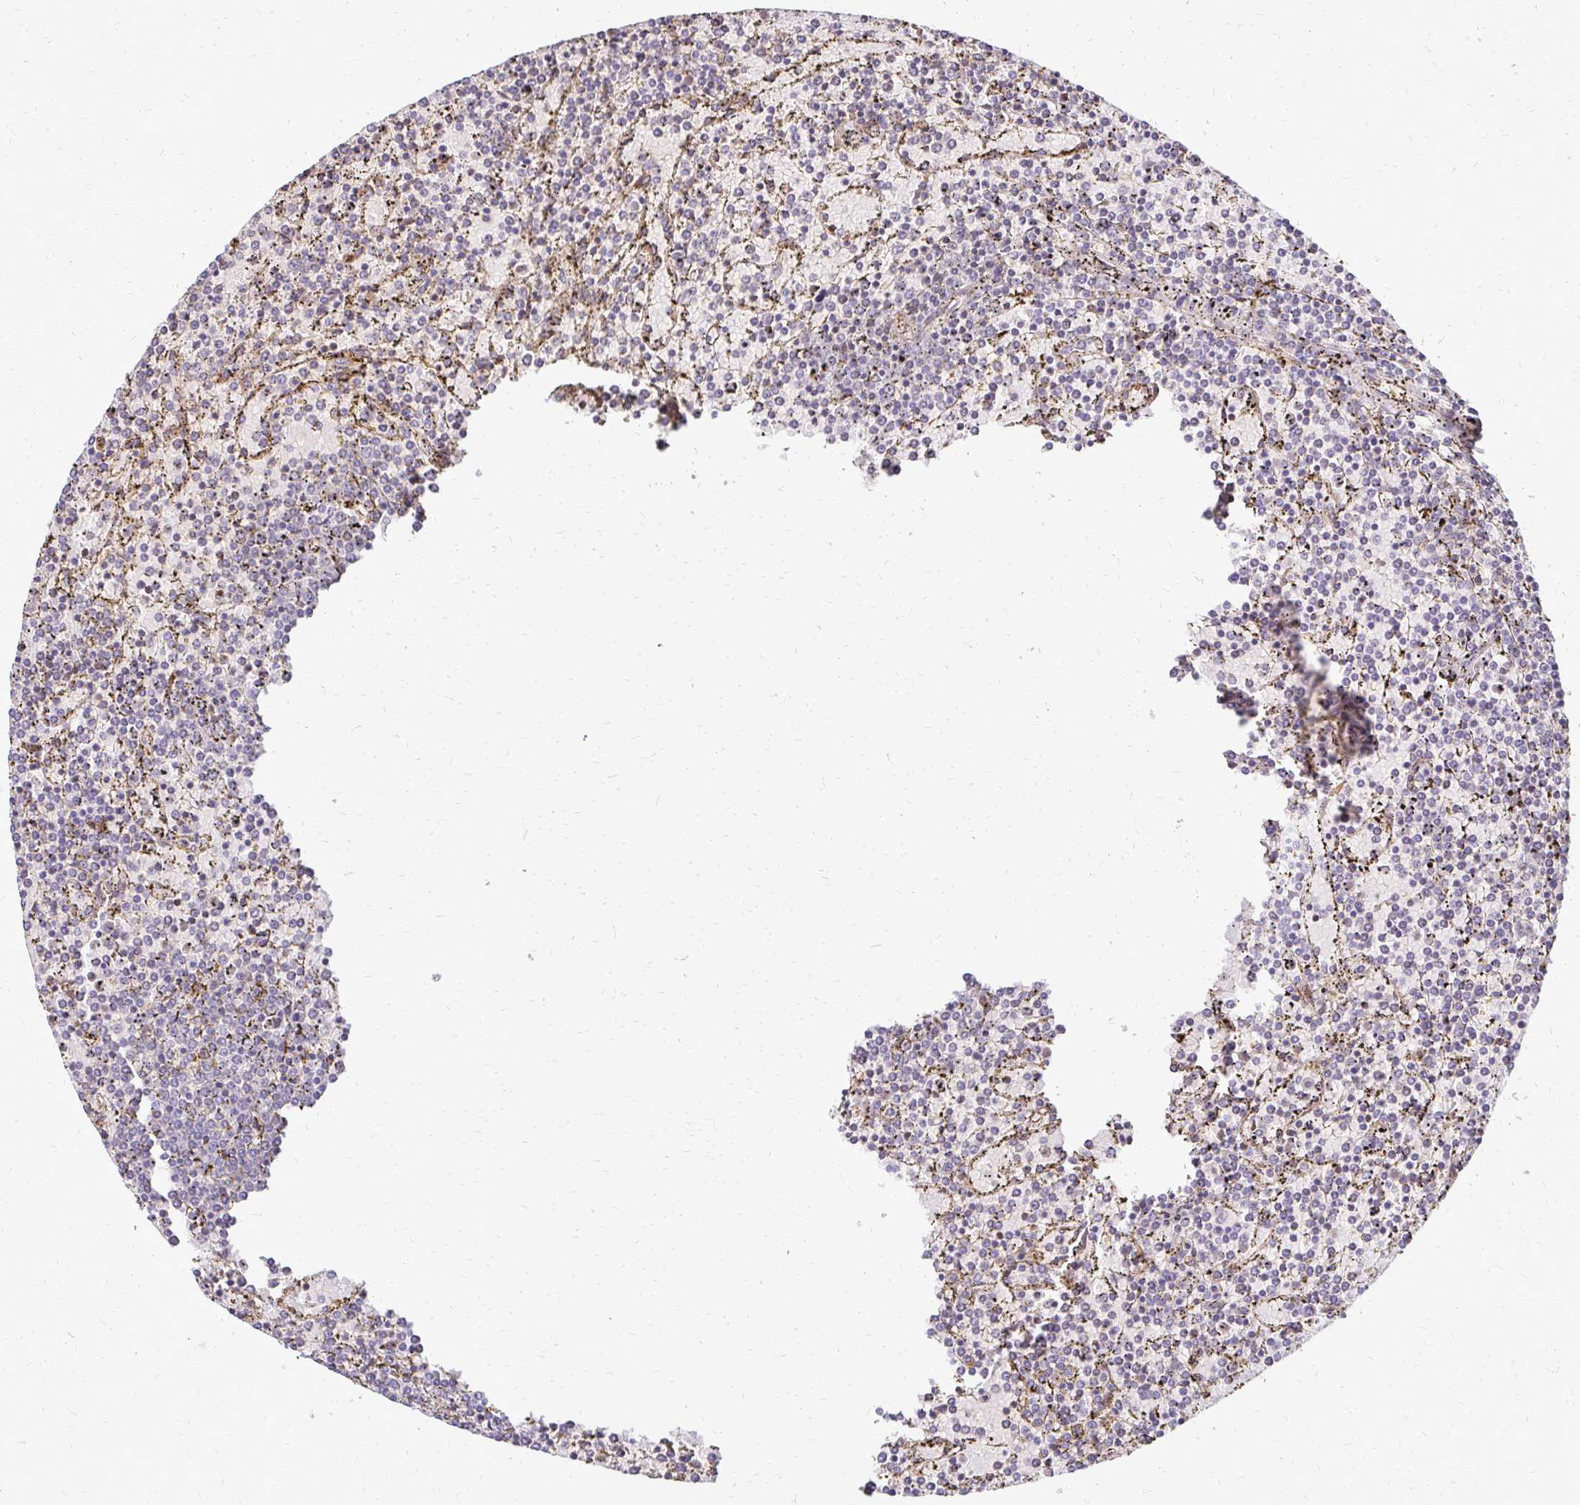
{"staining": {"intensity": "negative", "quantity": "none", "location": "none"}, "tissue": "lymphoma", "cell_type": "Tumor cells", "image_type": "cancer", "snomed": [{"axis": "morphology", "description": "Malignant lymphoma, non-Hodgkin's type, Low grade"}, {"axis": "topography", "description": "Spleen"}], "caption": "Human lymphoma stained for a protein using IHC demonstrates no staining in tumor cells.", "gene": "IDUA", "patient": {"sex": "female", "age": 77}}